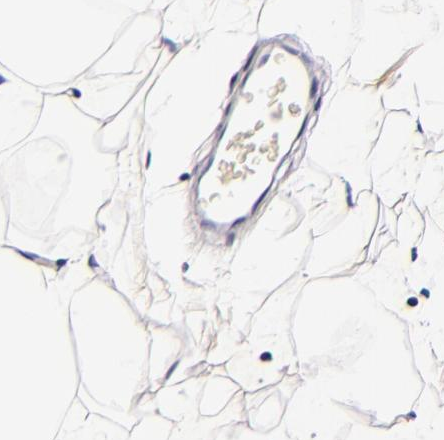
{"staining": {"intensity": "weak", "quantity": "25%-75%", "location": "cytoplasmic/membranous"}, "tissue": "breast", "cell_type": "Adipocytes", "image_type": "normal", "snomed": [{"axis": "morphology", "description": "Normal tissue, NOS"}, {"axis": "topography", "description": "Breast"}], "caption": "This is a histology image of immunohistochemistry (IHC) staining of benign breast, which shows weak positivity in the cytoplasmic/membranous of adipocytes.", "gene": "FBN1", "patient": {"sex": "female", "age": 23}}